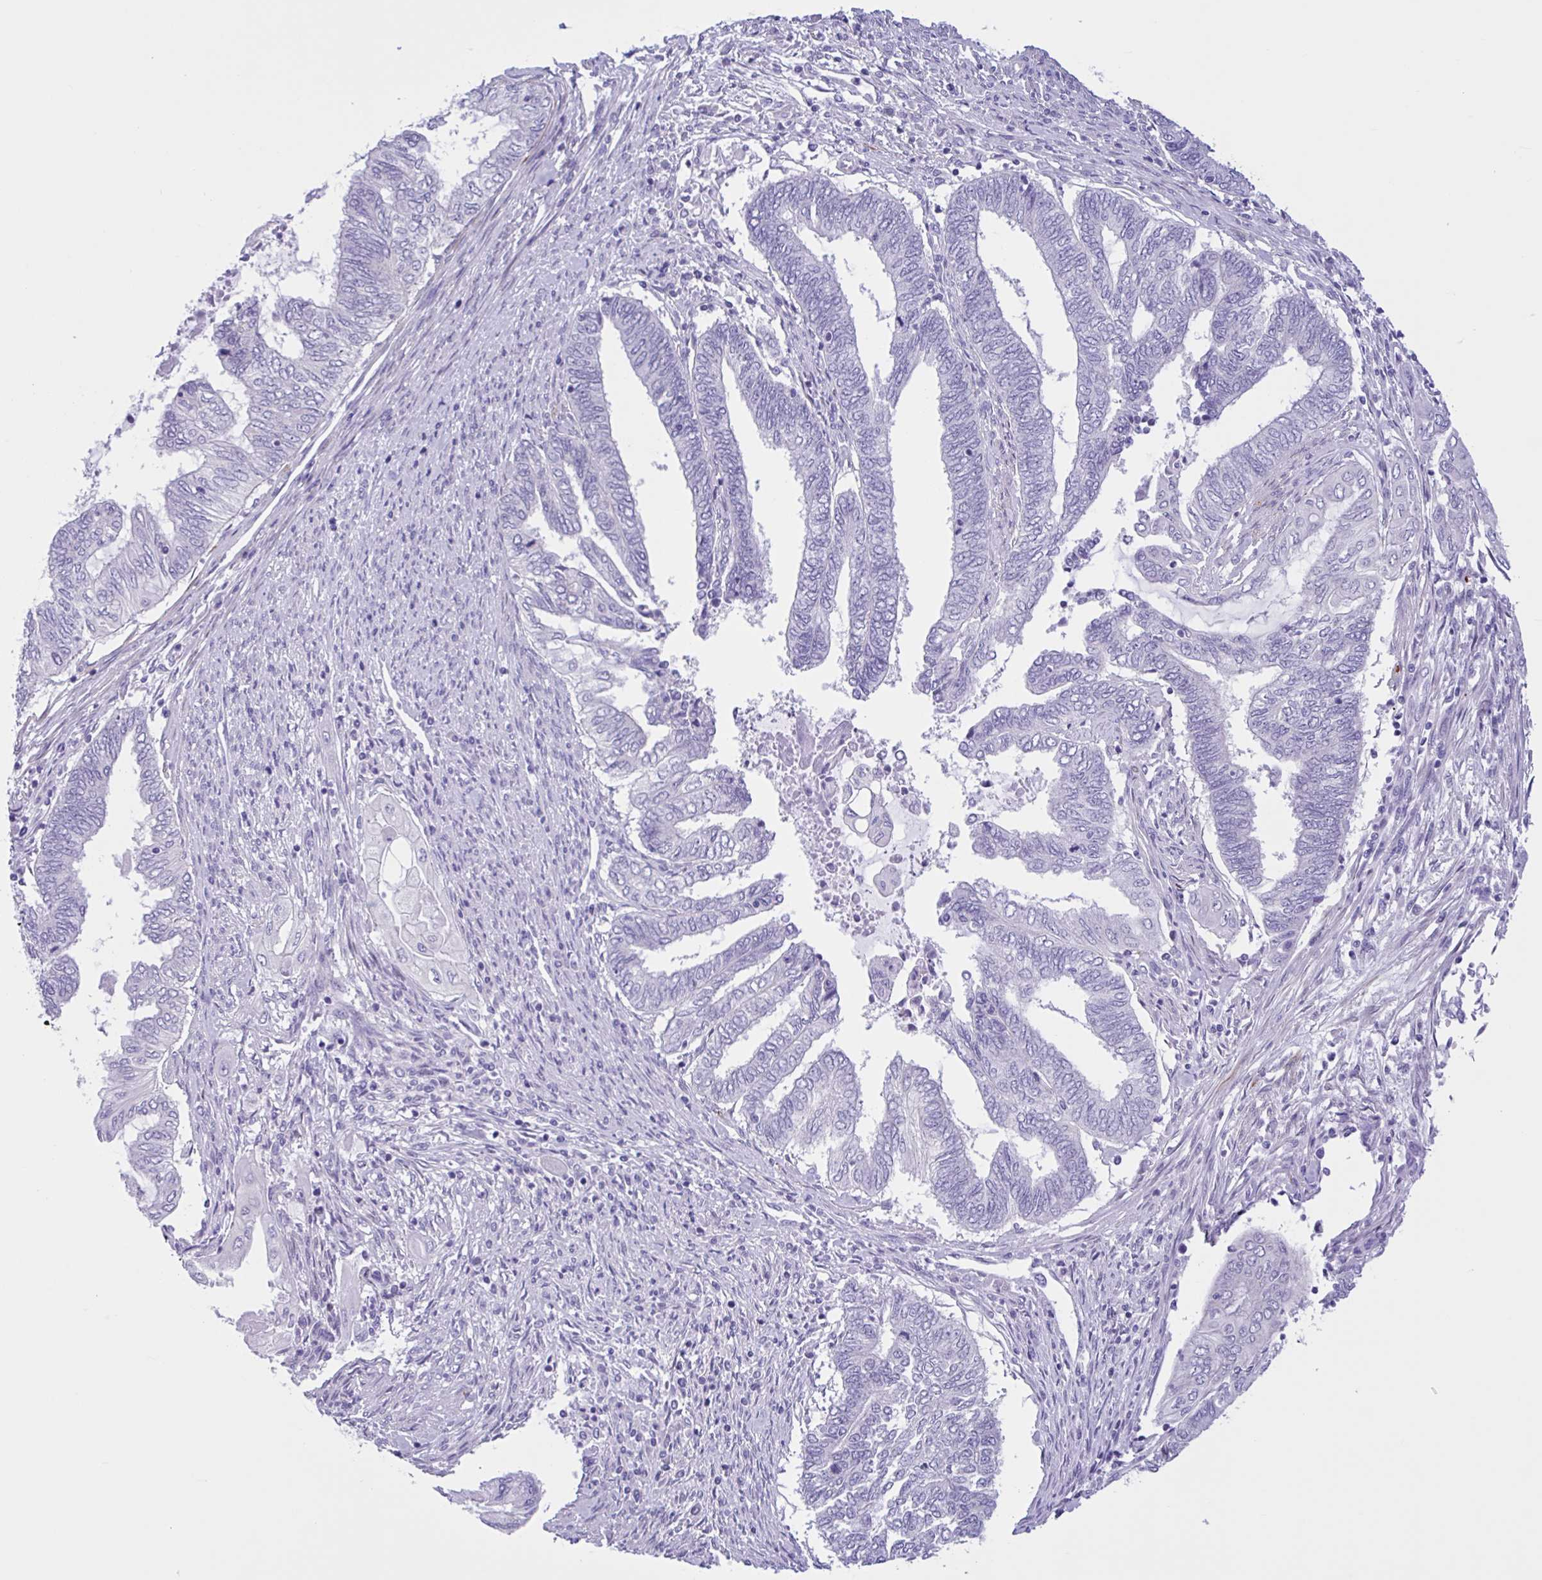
{"staining": {"intensity": "negative", "quantity": "none", "location": "none"}, "tissue": "endometrial cancer", "cell_type": "Tumor cells", "image_type": "cancer", "snomed": [{"axis": "morphology", "description": "Adenocarcinoma, NOS"}, {"axis": "topography", "description": "Uterus"}, {"axis": "topography", "description": "Endometrium"}], "caption": "A photomicrograph of human endometrial adenocarcinoma is negative for staining in tumor cells.", "gene": "AHCYL2", "patient": {"sex": "female", "age": 70}}